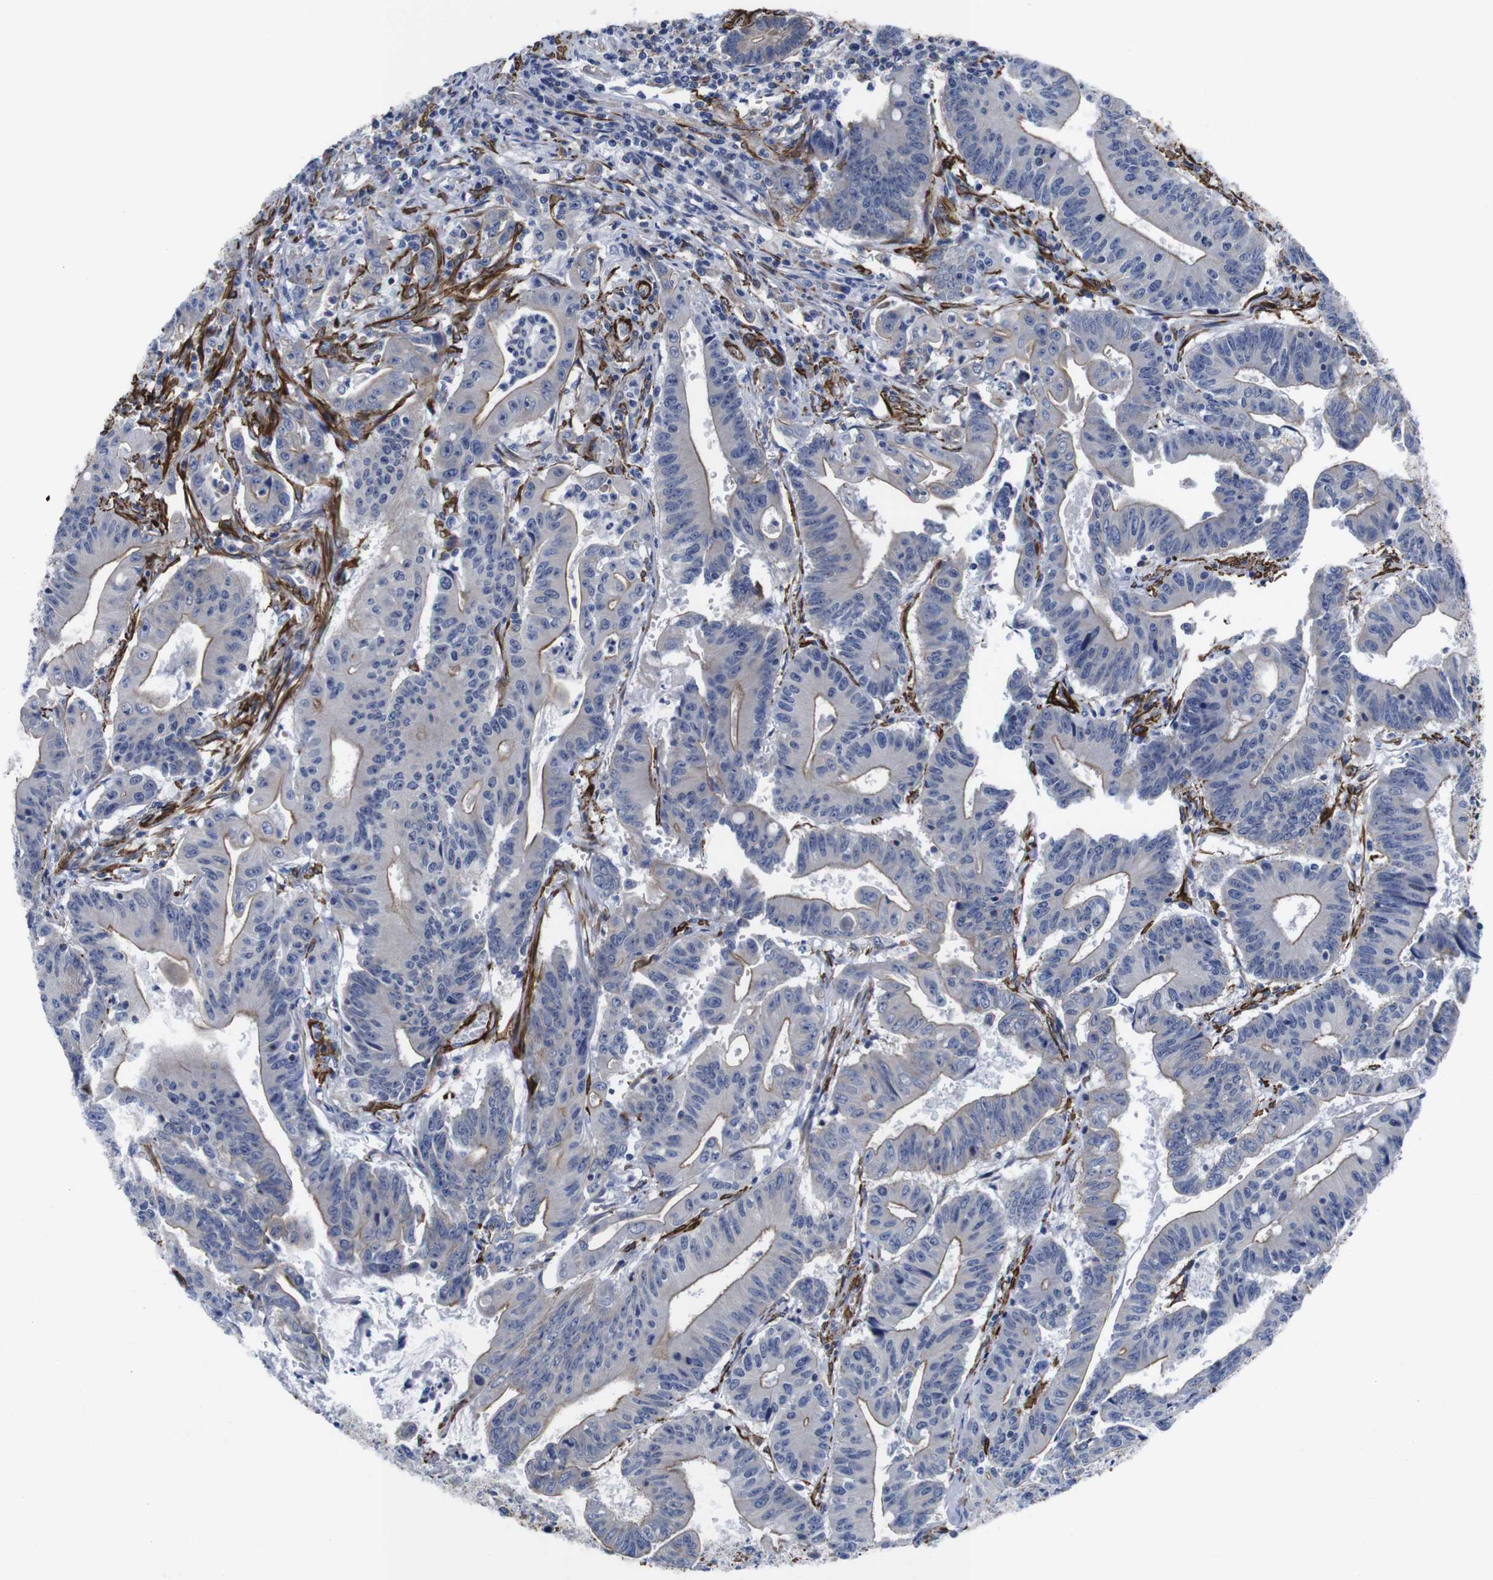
{"staining": {"intensity": "weak", "quantity": "25%-75%", "location": "cytoplasmic/membranous"}, "tissue": "colorectal cancer", "cell_type": "Tumor cells", "image_type": "cancer", "snomed": [{"axis": "morphology", "description": "Adenocarcinoma, NOS"}, {"axis": "topography", "description": "Colon"}], "caption": "Immunohistochemistry histopathology image of human adenocarcinoma (colorectal) stained for a protein (brown), which exhibits low levels of weak cytoplasmic/membranous expression in approximately 25%-75% of tumor cells.", "gene": "WNT10A", "patient": {"sex": "male", "age": 45}}